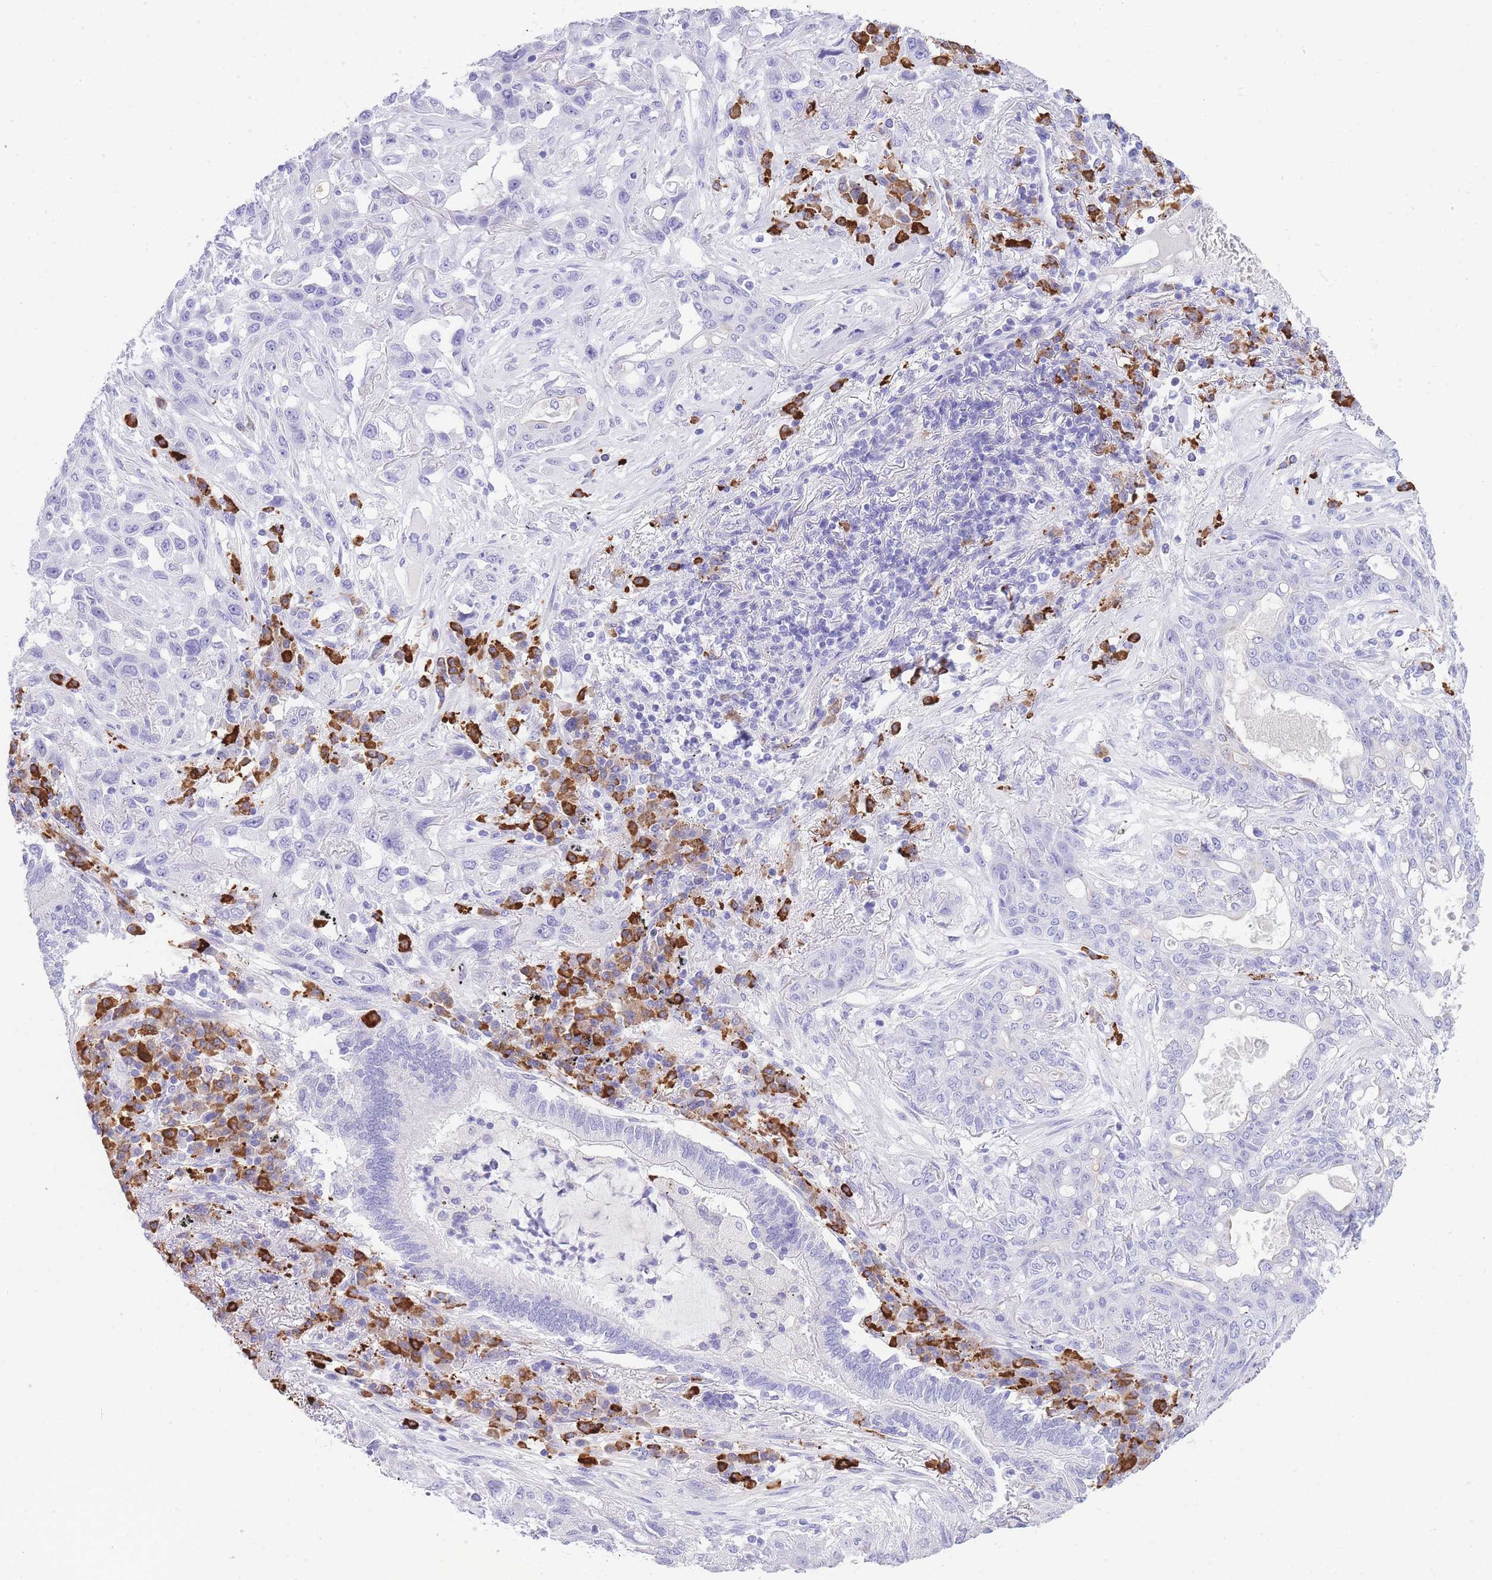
{"staining": {"intensity": "negative", "quantity": "none", "location": "none"}, "tissue": "lung cancer", "cell_type": "Tumor cells", "image_type": "cancer", "snomed": [{"axis": "morphology", "description": "Squamous cell carcinoma, NOS"}, {"axis": "topography", "description": "Lung"}], "caption": "This is an immunohistochemistry (IHC) histopathology image of lung cancer (squamous cell carcinoma). There is no positivity in tumor cells.", "gene": "ZFP62", "patient": {"sex": "female", "age": 70}}